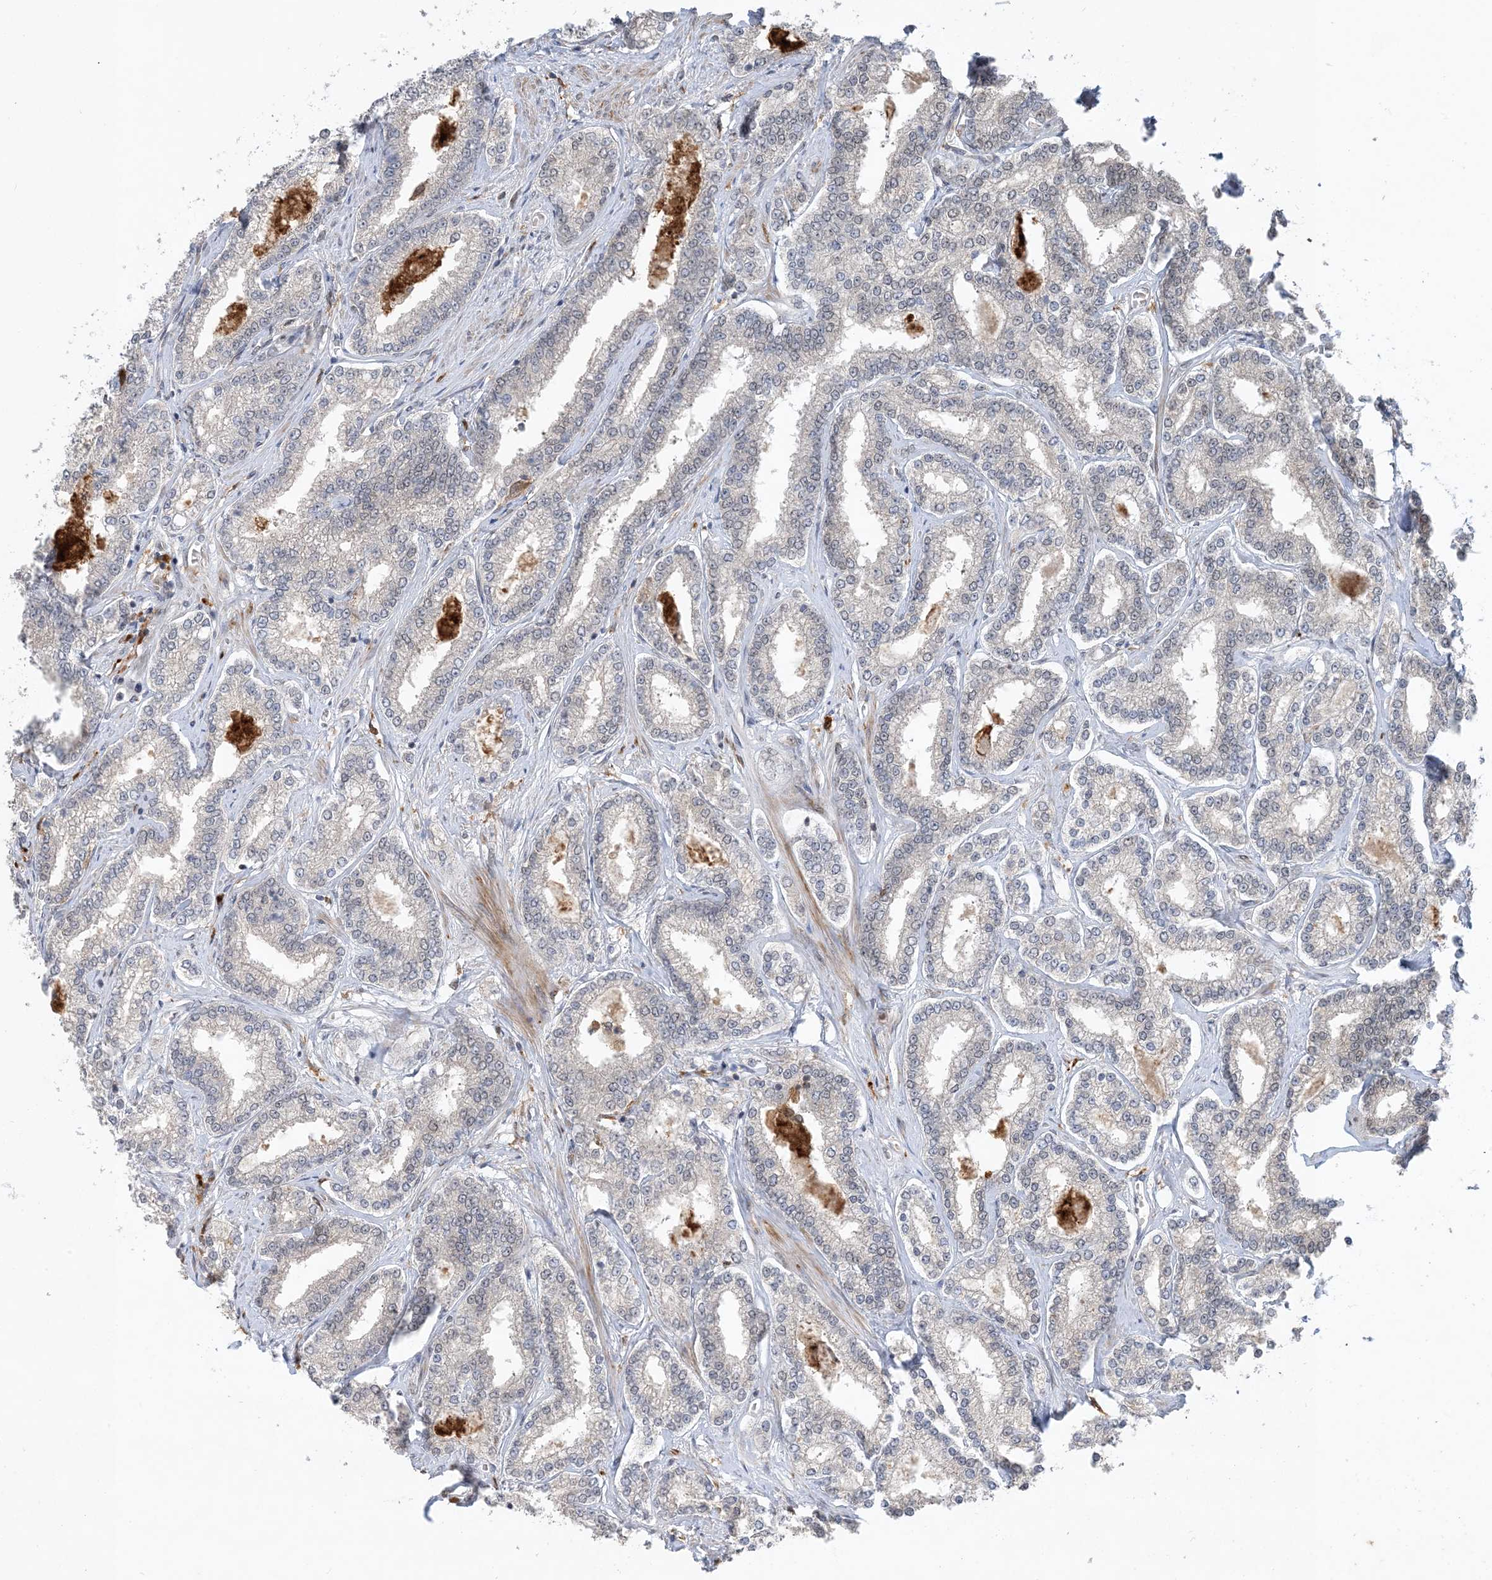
{"staining": {"intensity": "negative", "quantity": "none", "location": "none"}, "tissue": "prostate cancer", "cell_type": "Tumor cells", "image_type": "cancer", "snomed": [{"axis": "morphology", "description": "Normal tissue, NOS"}, {"axis": "morphology", "description": "Adenocarcinoma, High grade"}, {"axis": "topography", "description": "Prostate"}], "caption": "Immunohistochemistry (IHC) histopathology image of neoplastic tissue: adenocarcinoma (high-grade) (prostate) stained with DAB (3,3'-diaminobenzidine) demonstrates no significant protein staining in tumor cells.", "gene": "NAGK", "patient": {"sex": "male", "age": 83}}